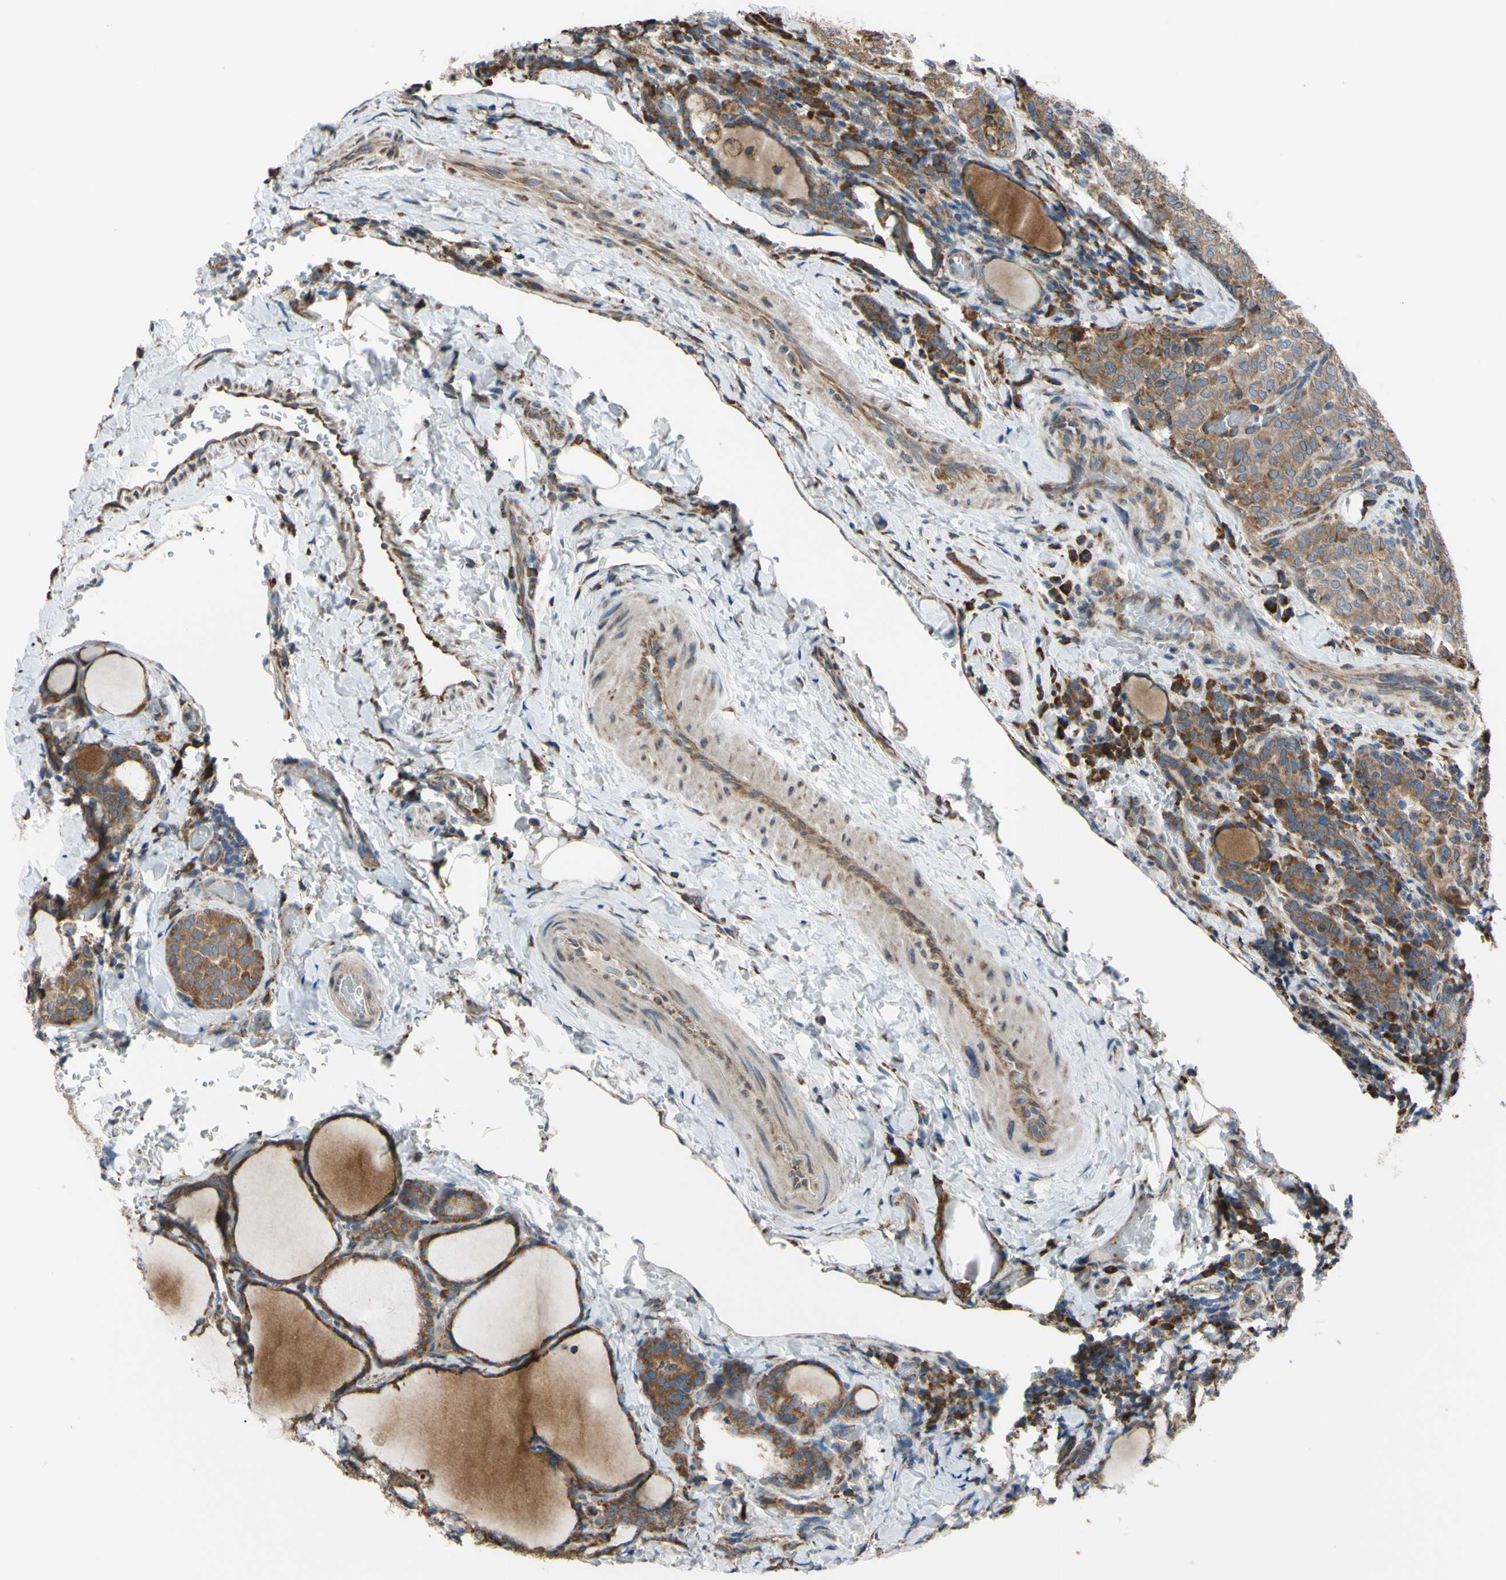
{"staining": {"intensity": "moderate", "quantity": ">75%", "location": "cytoplasmic/membranous"}, "tissue": "thyroid cancer", "cell_type": "Tumor cells", "image_type": "cancer", "snomed": [{"axis": "morphology", "description": "Normal tissue, NOS"}, {"axis": "morphology", "description": "Papillary adenocarcinoma, NOS"}, {"axis": "topography", "description": "Thyroid gland"}], "caption": "Protein expression analysis of papillary adenocarcinoma (thyroid) demonstrates moderate cytoplasmic/membranous positivity in approximately >75% of tumor cells. Immunohistochemistry stains the protein in brown and the nuclei are stained blue.", "gene": "BMF", "patient": {"sex": "female", "age": 30}}